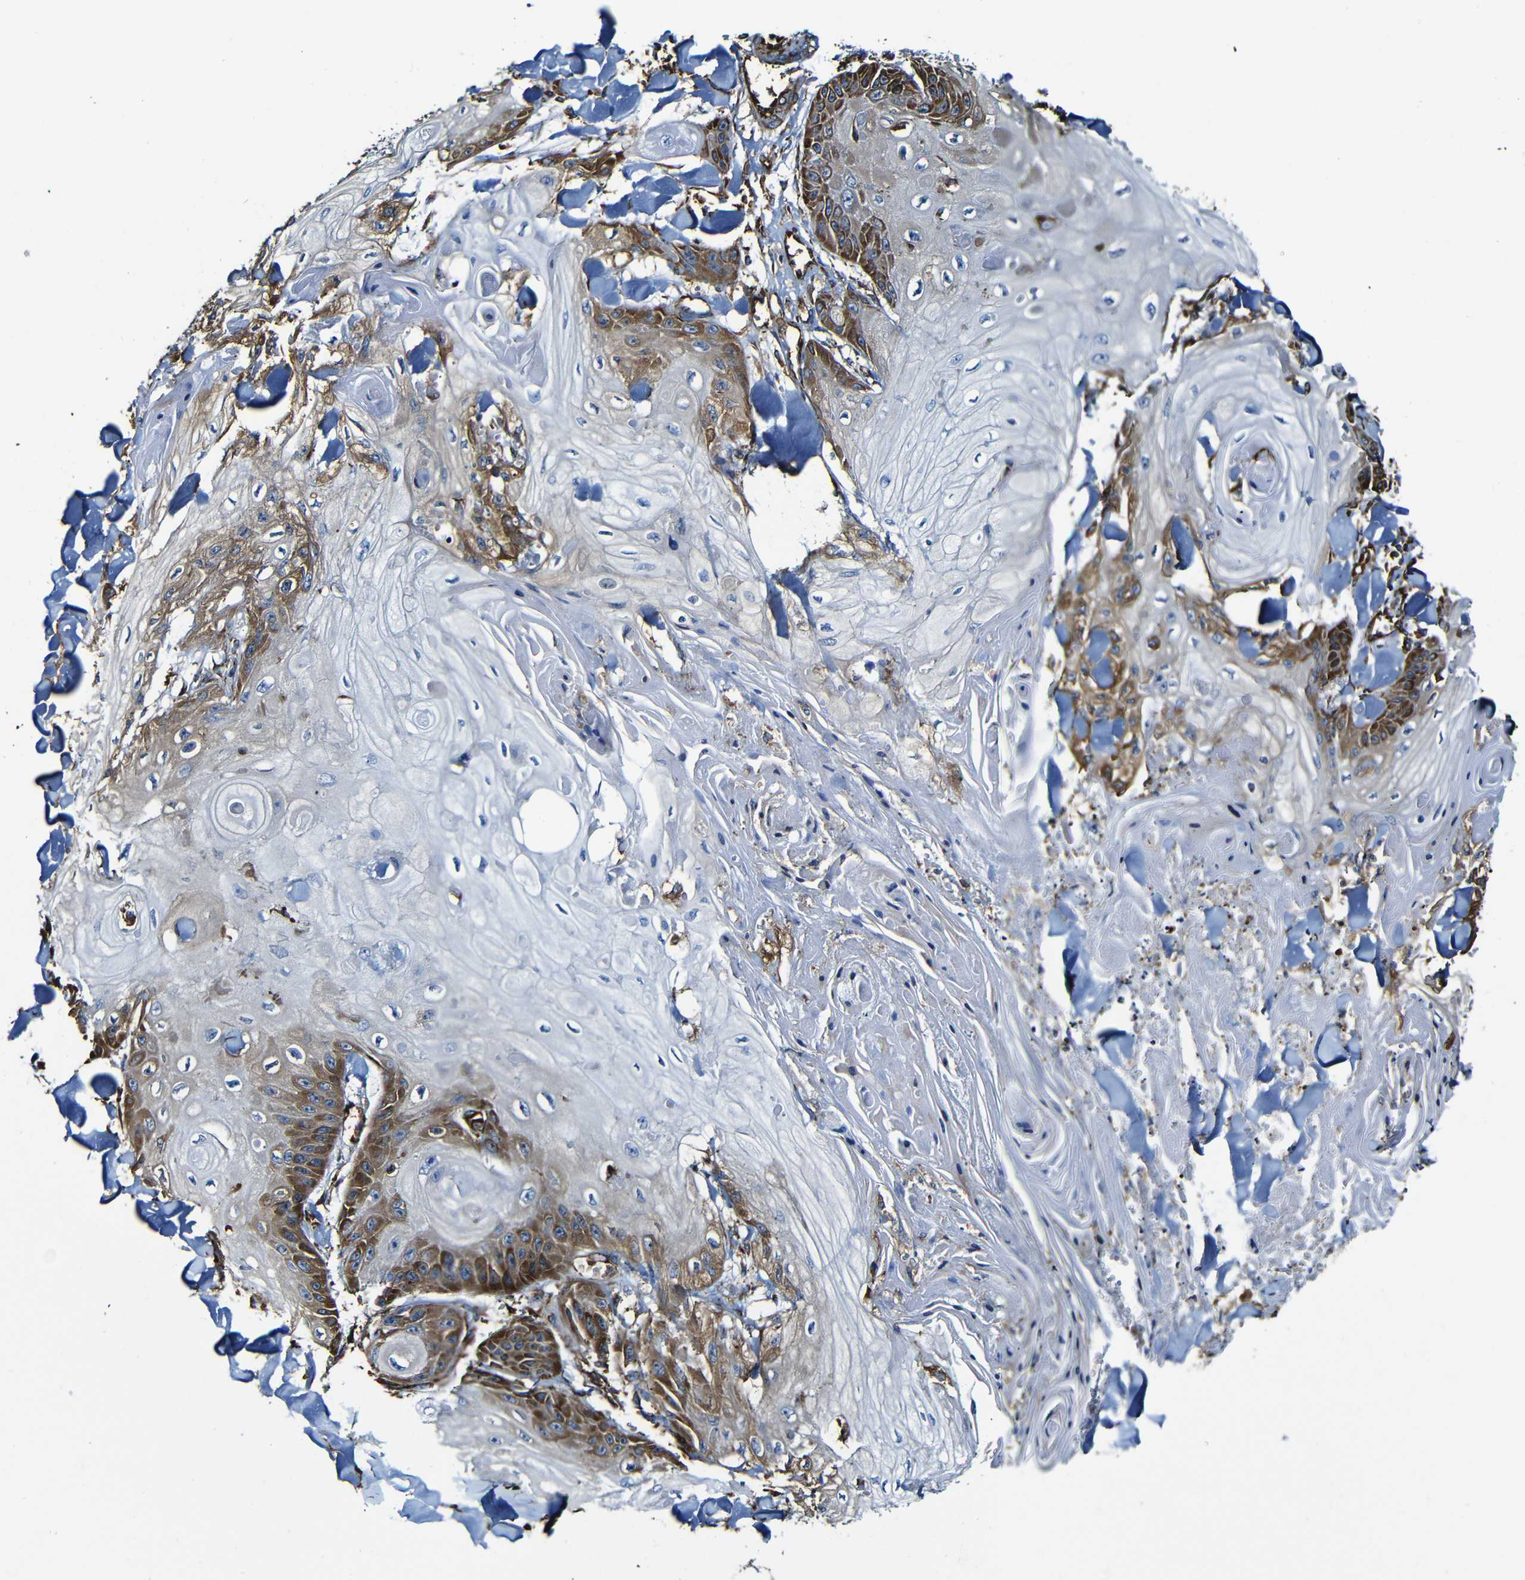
{"staining": {"intensity": "moderate", "quantity": "25%-75%", "location": "cytoplasmic/membranous"}, "tissue": "skin cancer", "cell_type": "Tumor cells", "image_type": "cancer", "snomed": [{"axis": "morphology", "description": "Squamous cell carcinoma, NOS"}, {"axis": "topography", "description": "Skin"}], "caption": "A brown stain highlights moderate cytoplasmic/membranous staining of a protein in skin cancer tumor cells. The staining was performed using DAB (3,3'-diaminobenzidine) to visualize the protein expression in brown, while the nuclei were stained in blue with hematoxylin (Magnification: 20x).", "gene": "MSN", "patient": {"sex": "male", "age": 74}}